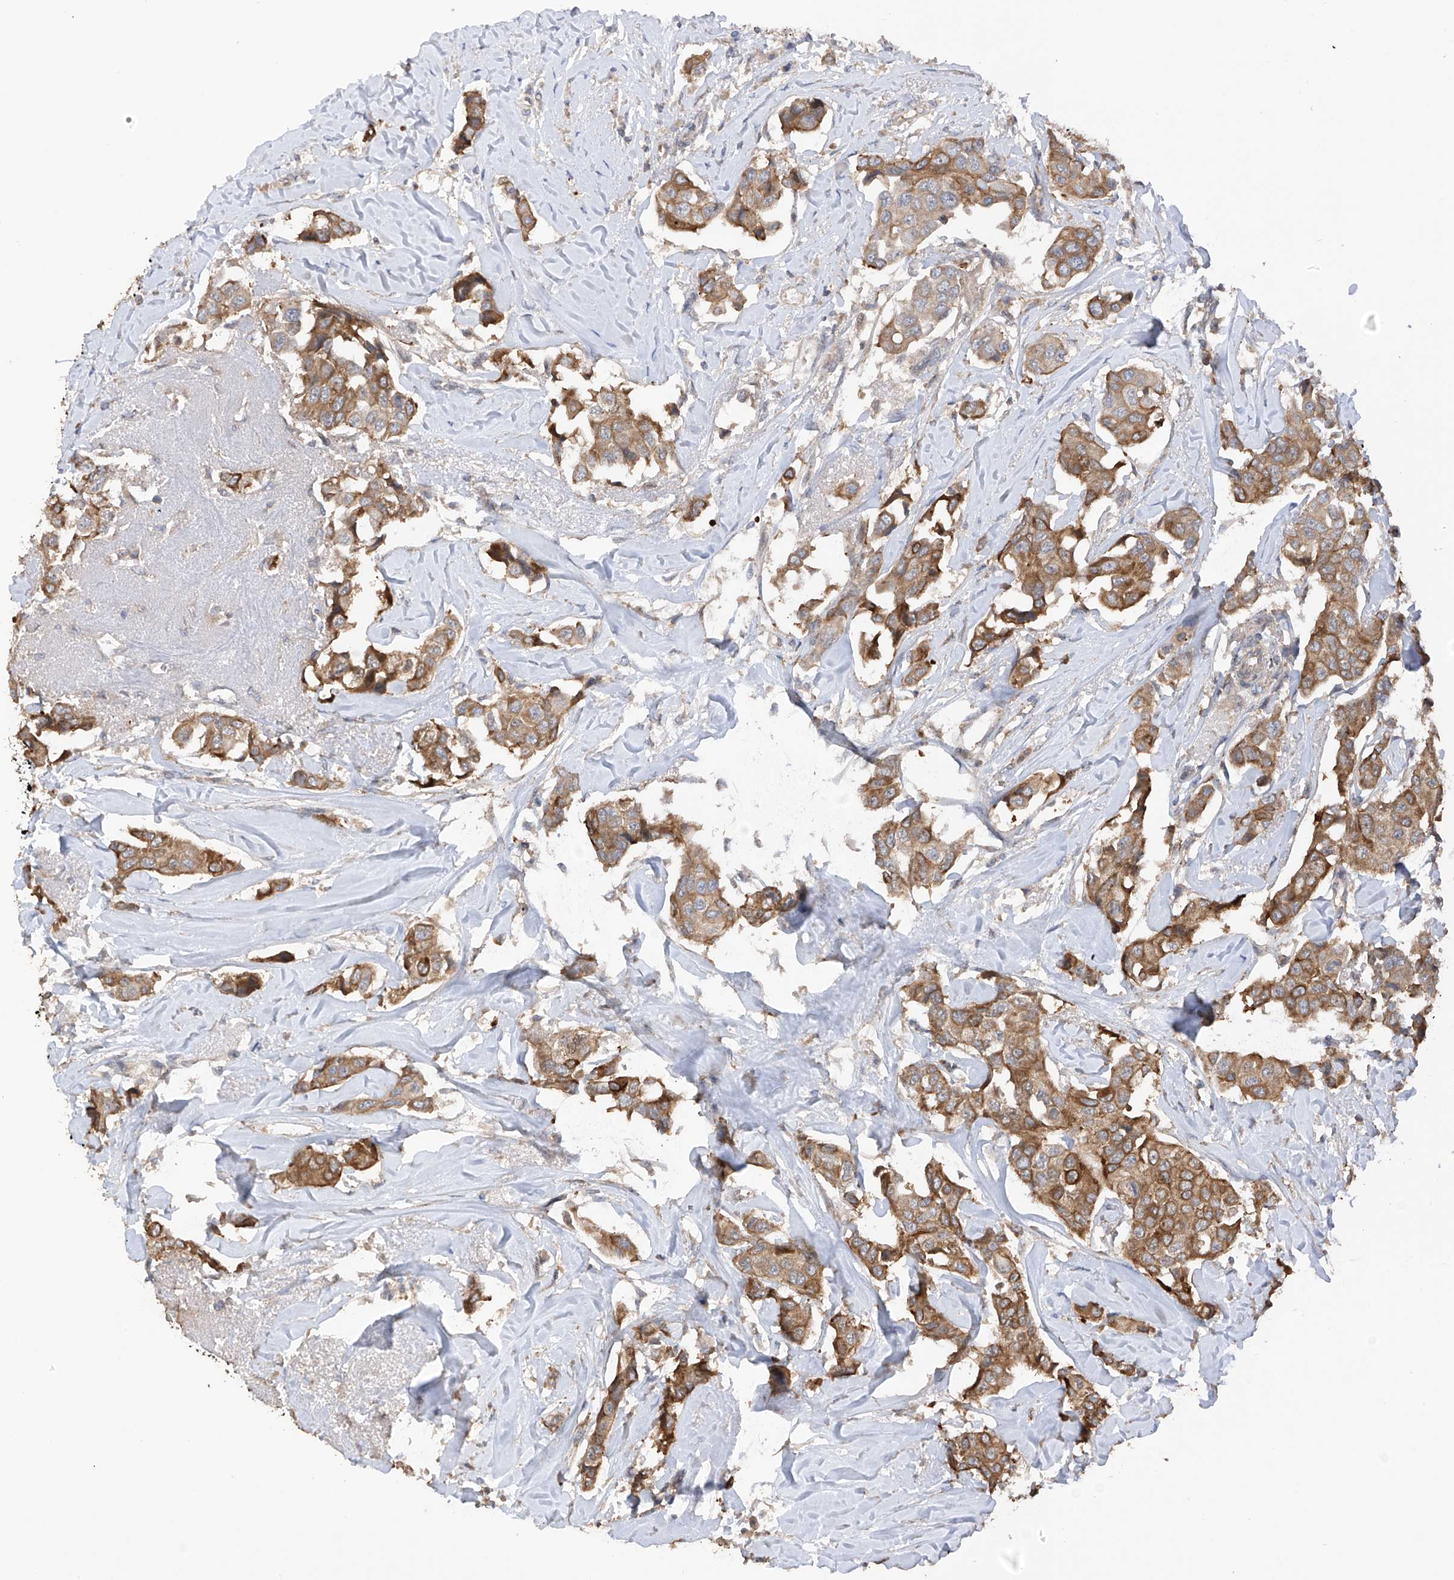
{"staining": {"intensity": "moderate", "quantity": ">75%", "location": "cytoplasmic/membranous"}, "tissue": "breast cancer", "cell_type": "Tumor cells", "image_type": "cancer", "snomed": [{"axis": "morphology", "description": "Duct carcinoma"}, {"axis": "topography", "description": "Breast"}], "caption": "Immunohistochemistry photomicrograph of breast cancer (intraductal carcinoma) stained for a protein (brown), which exhibits medium levels of moderate cytoplasmic/membranous positivity in about >75% of tumor cells.", "gene": "RPAIN", "patient": {"sex": "female", "age": 80}}